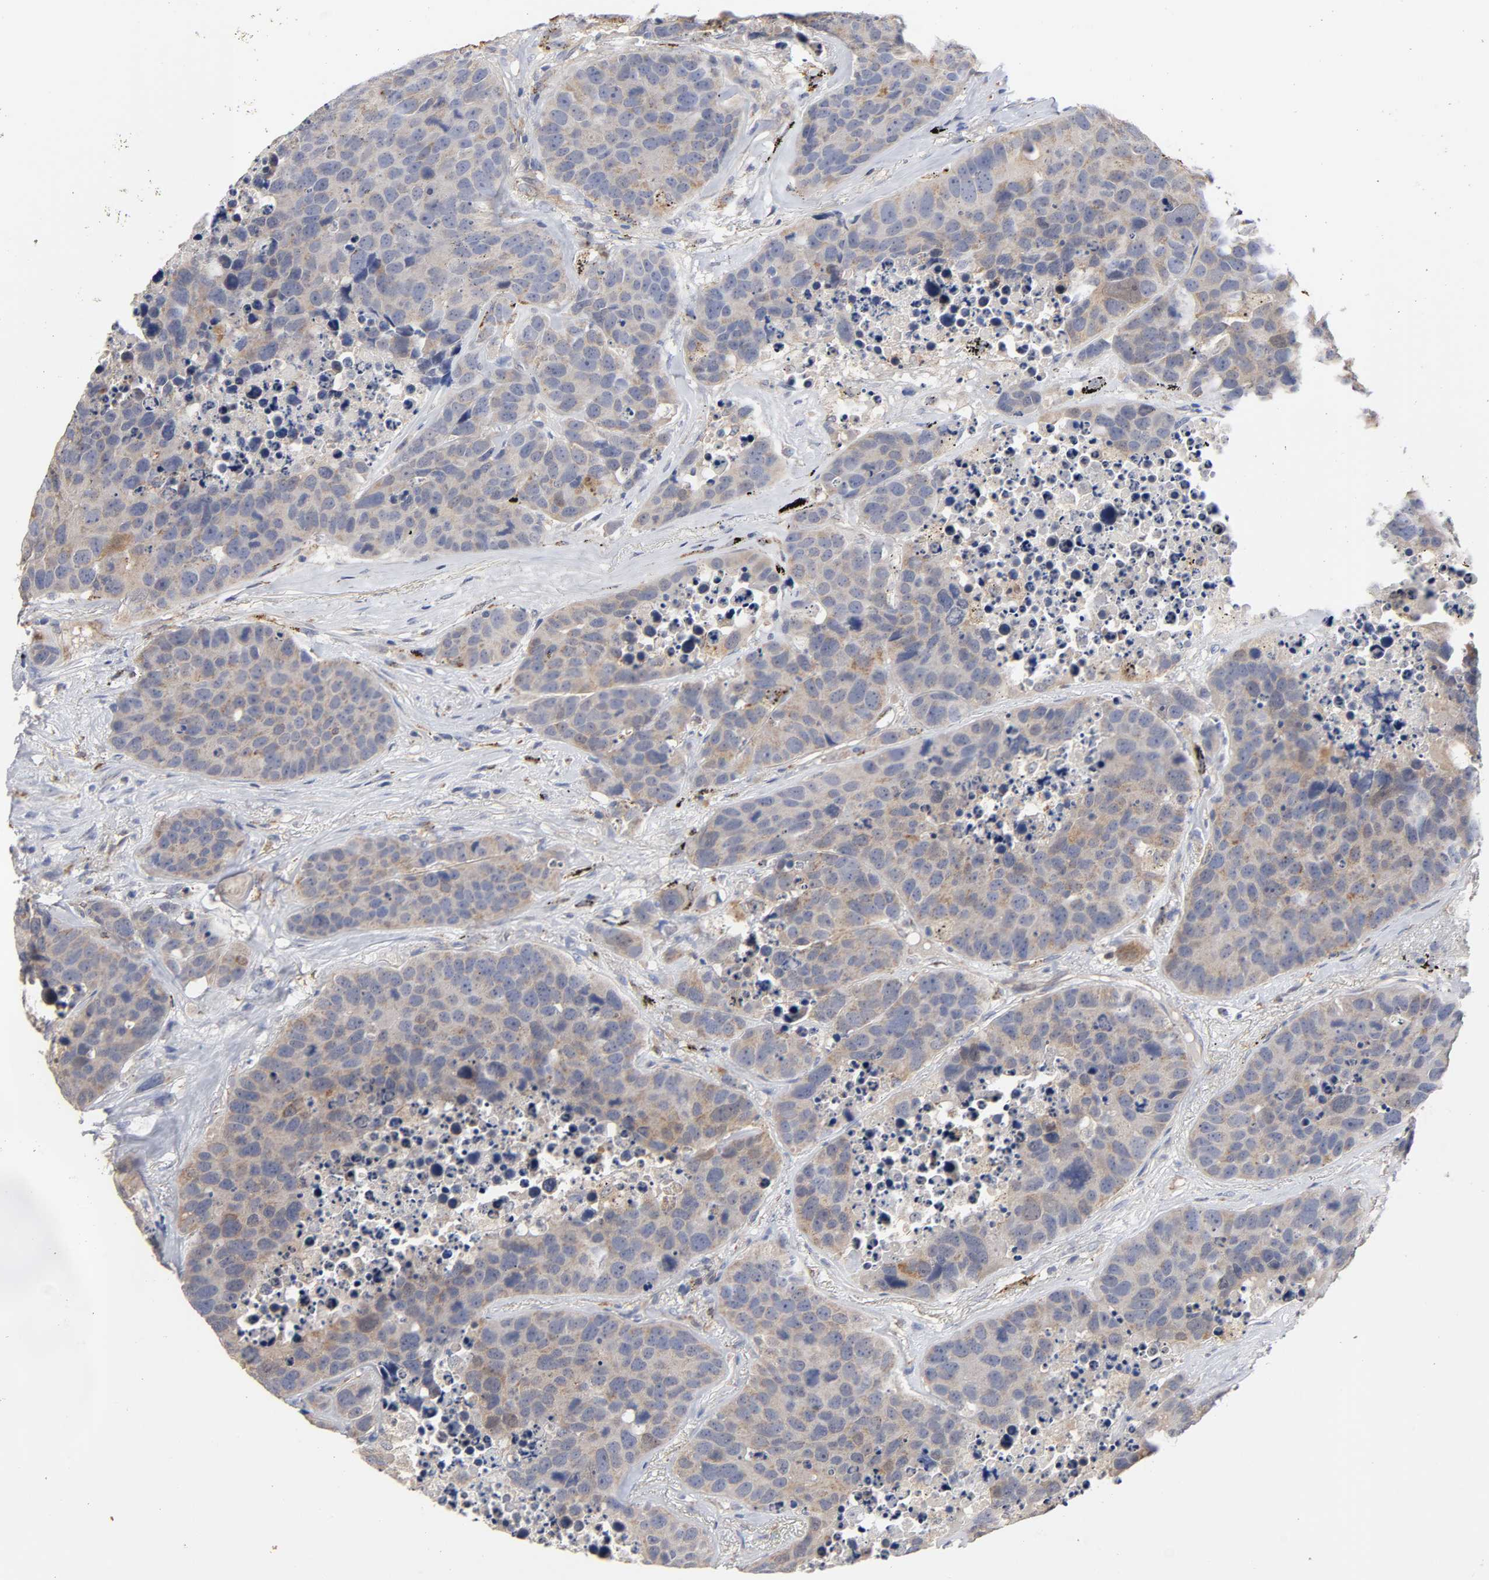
{"staining": {"intensity": "moderate", "quantity": ">75%", "location": "cytoplasmic/membranous"}, "tissue": "carcinoid", "cell_type": "Tumor cells", "image_type": "cancer", "snomed": [{"axis": "morphology", "description": "Carcinoid, malignant, NOS"}, {"axis": "topography", "description": "Lung"}], "caption": "A brown stain labels moderate cytoplasmic/membranous staining of a protein in human malignant carcinoid tumor cells.", "gene": "ISG15", "patient": {"sex": "male", "age": 60}}